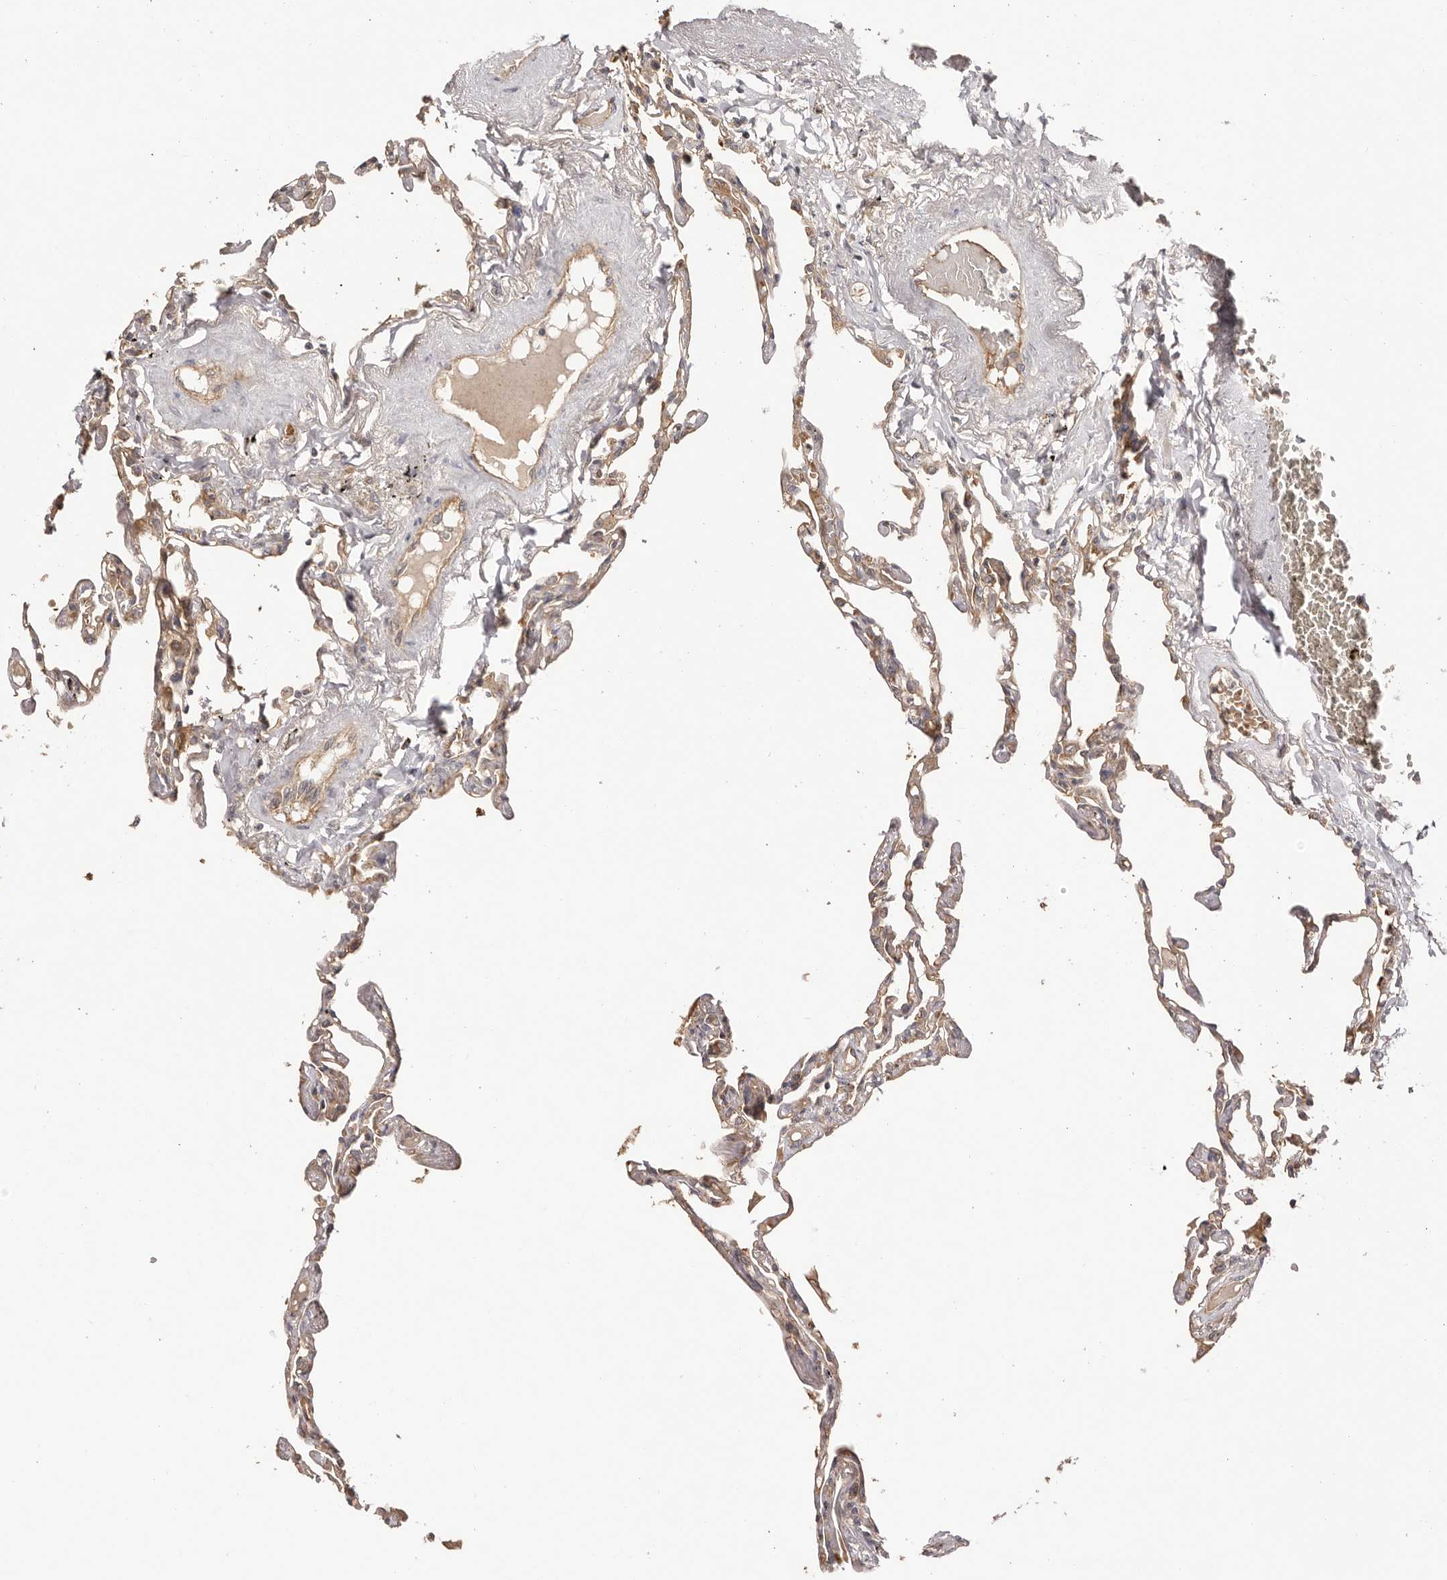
{"staining": {"intensity": "moderate", "quantity": ">75%", "location": "cytoplasmic/membranous"}, "tissue": "lung", "cell_type": "Alveolar cells", "image_type": "normal", "snomed": [{"axis": "morphology", "description": "Normal tissue, NOS"}, {"axis": "topography", "description": "Lung"}], "caption": "This image demonstrates IHC staining of normal human lung, with medium moderate cytoplasmic/membranous positivity in about >75% of alveolar cells.", "gene": "UBR2", "patient": {"sex": "female", "age": 67}}